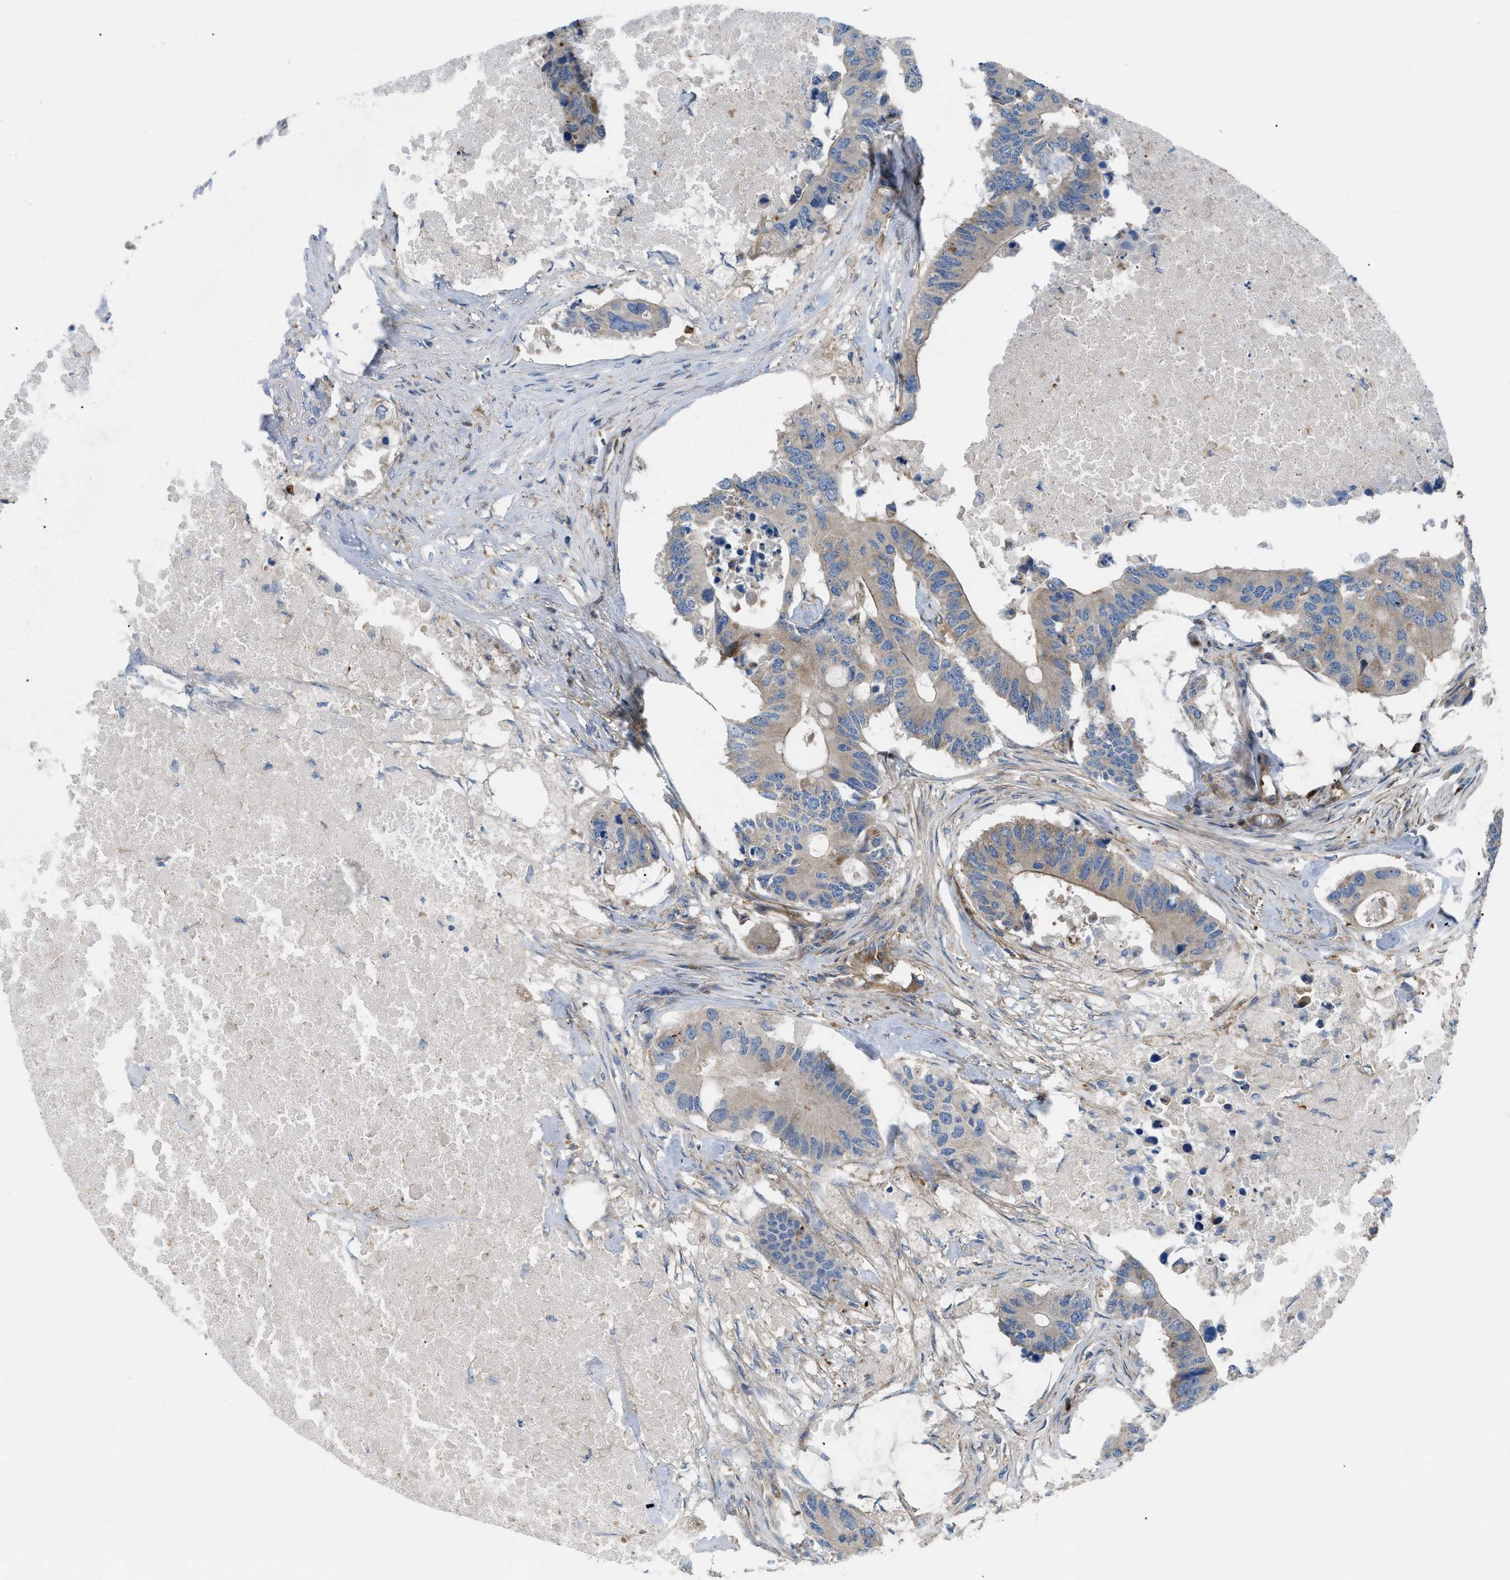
{"staining": {"intensity": "moderate", "quantity": "25%-75%", "location": "cytoplasmic/membranous"}, "tissue": "colorectal cancer", "cell_type": "Tumor cells", "image_type": "cancer", "snomed": [{"axis": "morphology", "description": "Adenocarcinoma, NOS"}, {"axis": "topography", "description": "Colon"}], "caption": "This micrograph demonstrates immunohistochemistry staining of human colorectal adenocarcinoma, with medium moderate cytoplasmic/membranous expression in about 25%-75% of tumor cells.", "gene": "ATP2A3", "patient": {"sex": "male", "age": 71}}